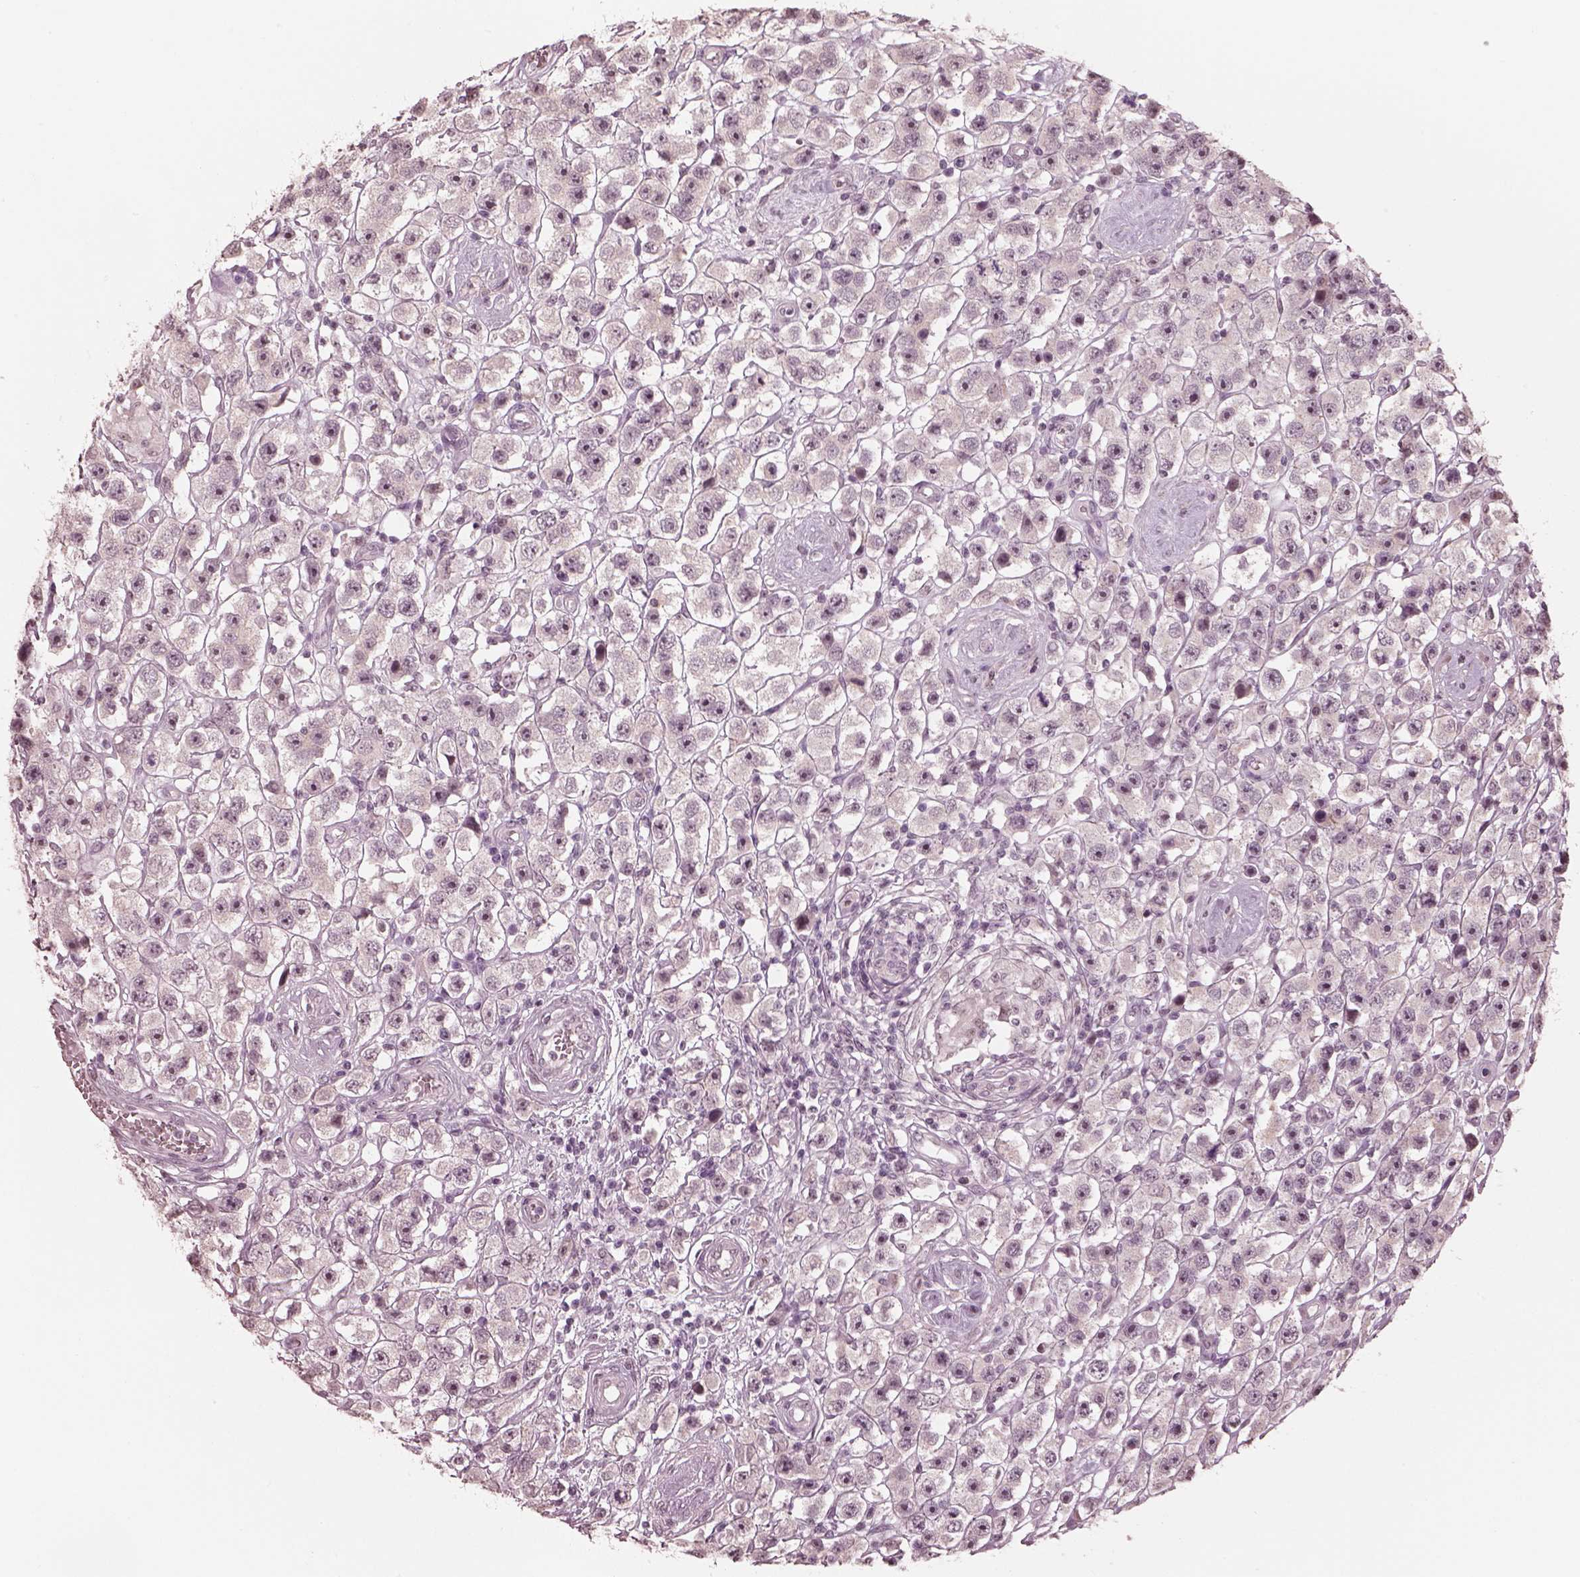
{"staining": {"intensity": "negative", "quantity": "none", "location": "none"}, "tissue": "testis cancer", "cell_type": "Tumor cells", "image_type": "cancer", "snomed": [{"axis": "morphology", "description": "Seminoma, NOS"}, {"axis": "topography", "description": "Testis"}], "caption": "High power microscopy image of an immunohistochemistry (IHC) micrograph of seminoma (testis), revealing no significant positivity in tumor cells.", "gene": "RPGRIP1", "patient": {"sex": "male", "age": 45}}